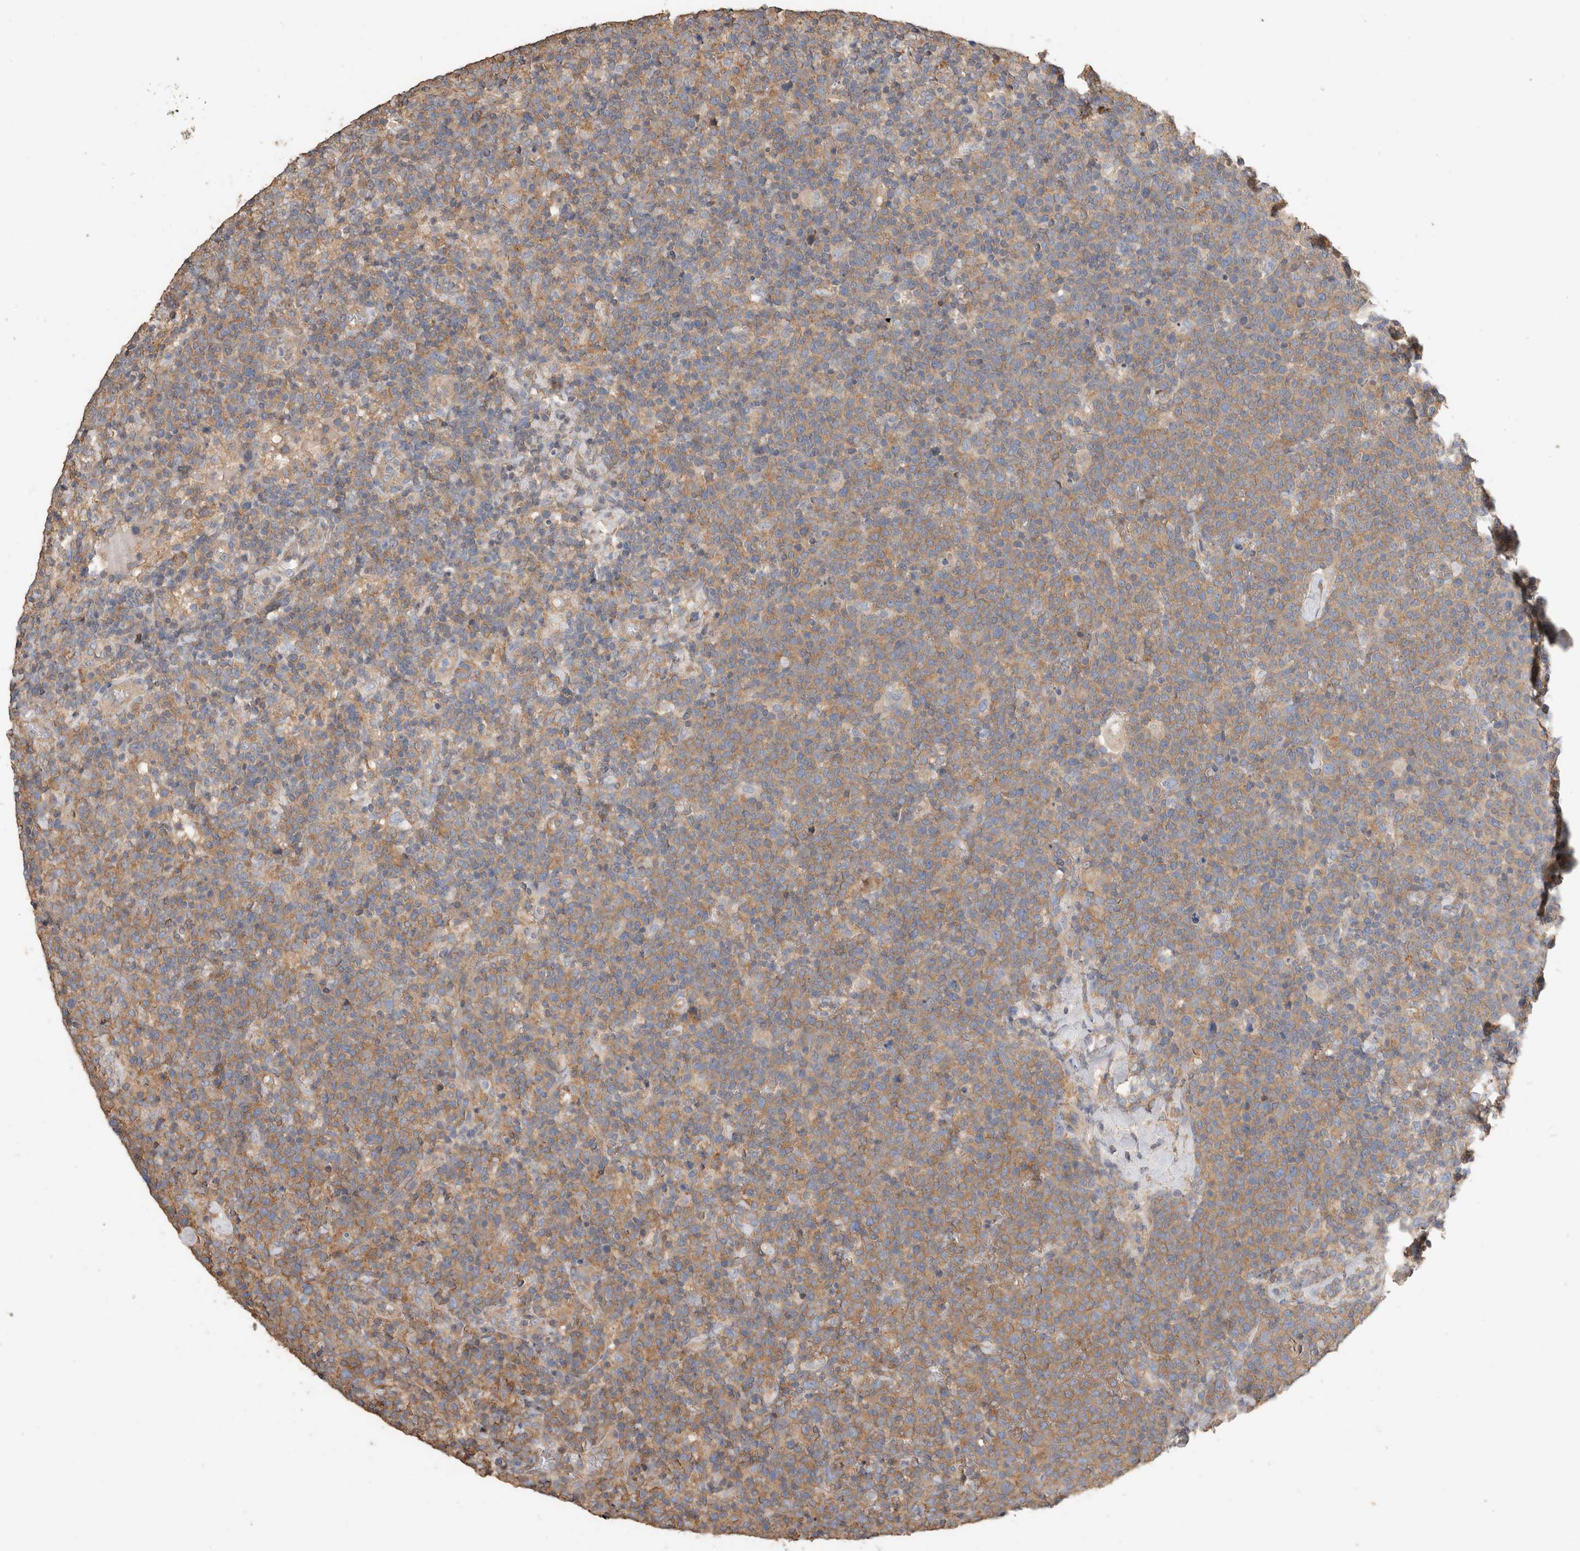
{"staining": {"intensity": "moderate", "quantity": ">75%", "location": "cytoplasmic/membranous"}, "tissue": "lymphoma", "cell_type": "Tumor cells", "image_type": "cancer", "snomed": [{"axis": "morphology", "description": "Malignant lymphoma, non-Hodgkin's type, High grade"}, {"axis": "topography", "description": "Lymph node"}], "caption": "About >75% of tumor cells in high-grade malignant lymphoma, non-Hodgkin's type demonstrate moderate cytoplasmic/membranous protein expression as visualized by brown immunohistochemical staining.", "gene": "EIF4G3", "patient": {"sex": "male", "age": 61}}